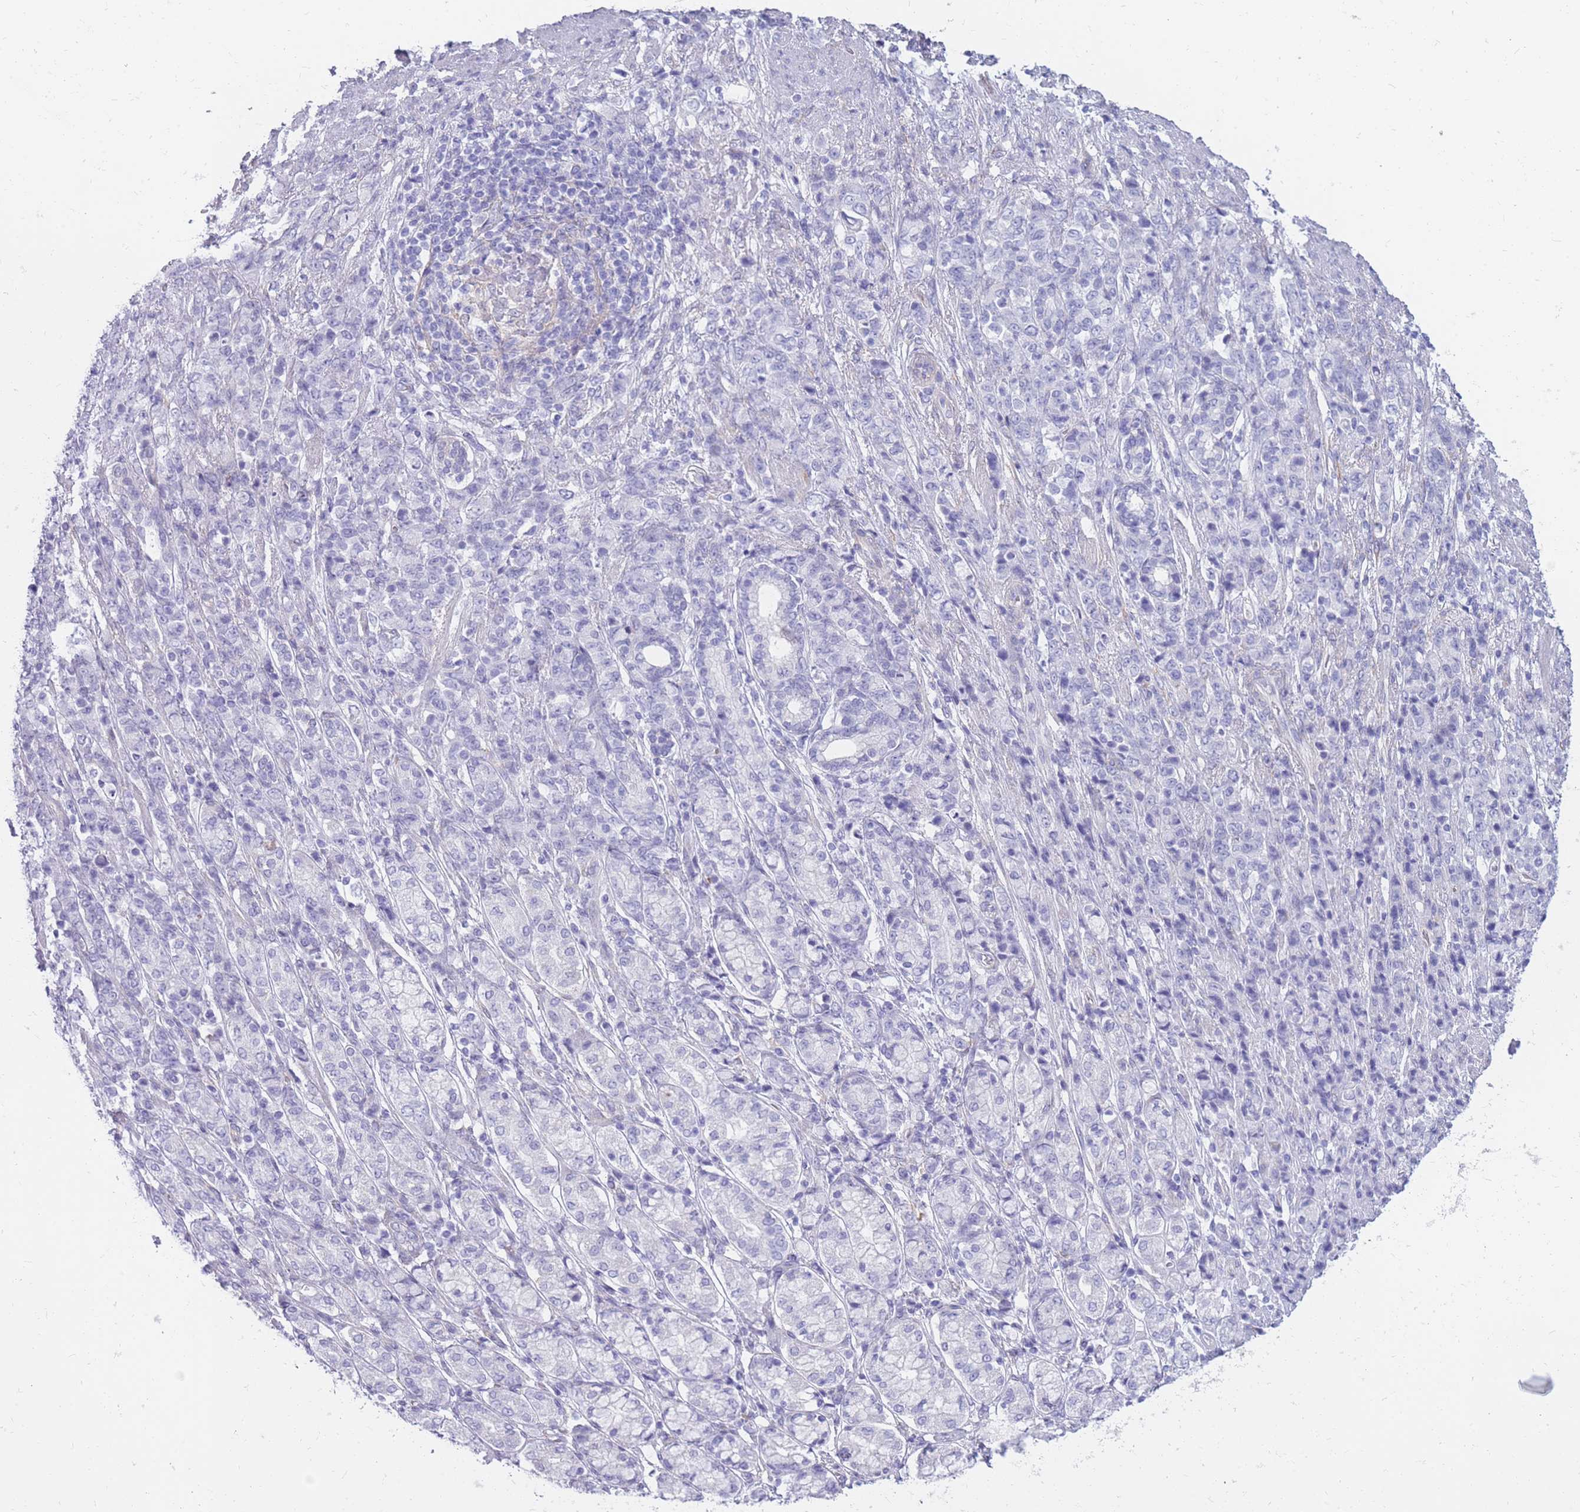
{"staining": {"intensity": "negative", "quantity": "none", "location": "none"}, "tissue": "stomach cancer", "cell_type": "Tumor cells", "image_type": "cancer", "snomed": [{"axis": "morphology", "description": "Adenocarcinoma, NOS"}, {"axis": "topography", "description": "Stomach"}], "caption": "The image shows no staining of tumor cells in stomach cancer (adenocarcinoma). The staining is performed using DAB brown chromogen with nuclei counter-stained in using hematoxylin.", "gene": "MTSS2", "patient": {"sex": "female", "age": 79}}